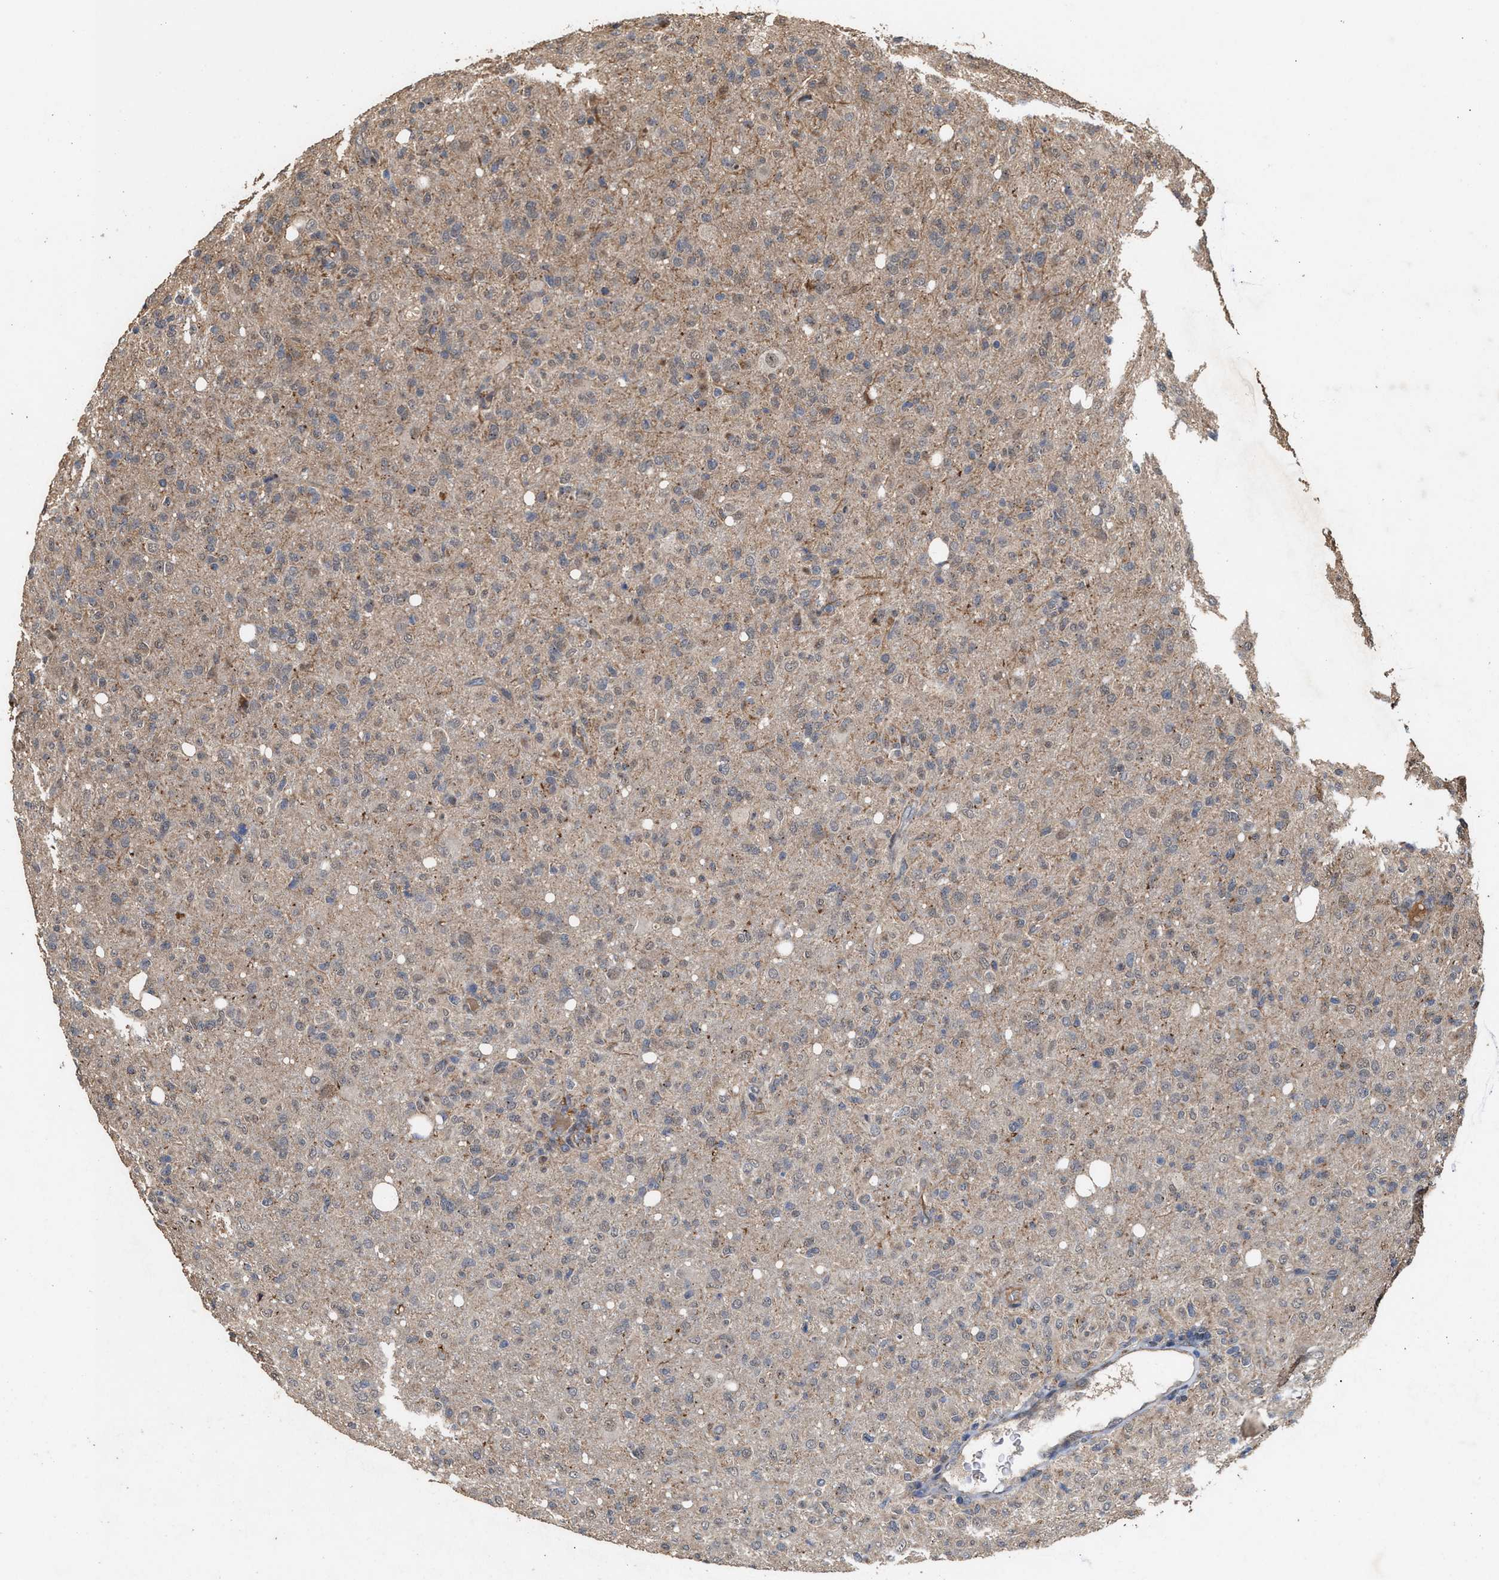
{"staining": {"intensity": "weak", "quantity": ">75%", "location": "cytoplasmic/membranous"}, "tissue": "glioma", "cell_type": "Tumor cells", "image_type": "cancer", "snomed": [{"axis": "morphology", "description": "Glioma, malignant, High grade"}, {"axis": "topography", "description": "Brain"}], "caption": "Immunohistochemistry of human malignant glioma (high-grade) displays low levels of weak cytoplasmic/membranous positivity in about >75% of tumor cells.", "gene": "ZNHIT6", "patient": {"sex": "female", "age": 57}}